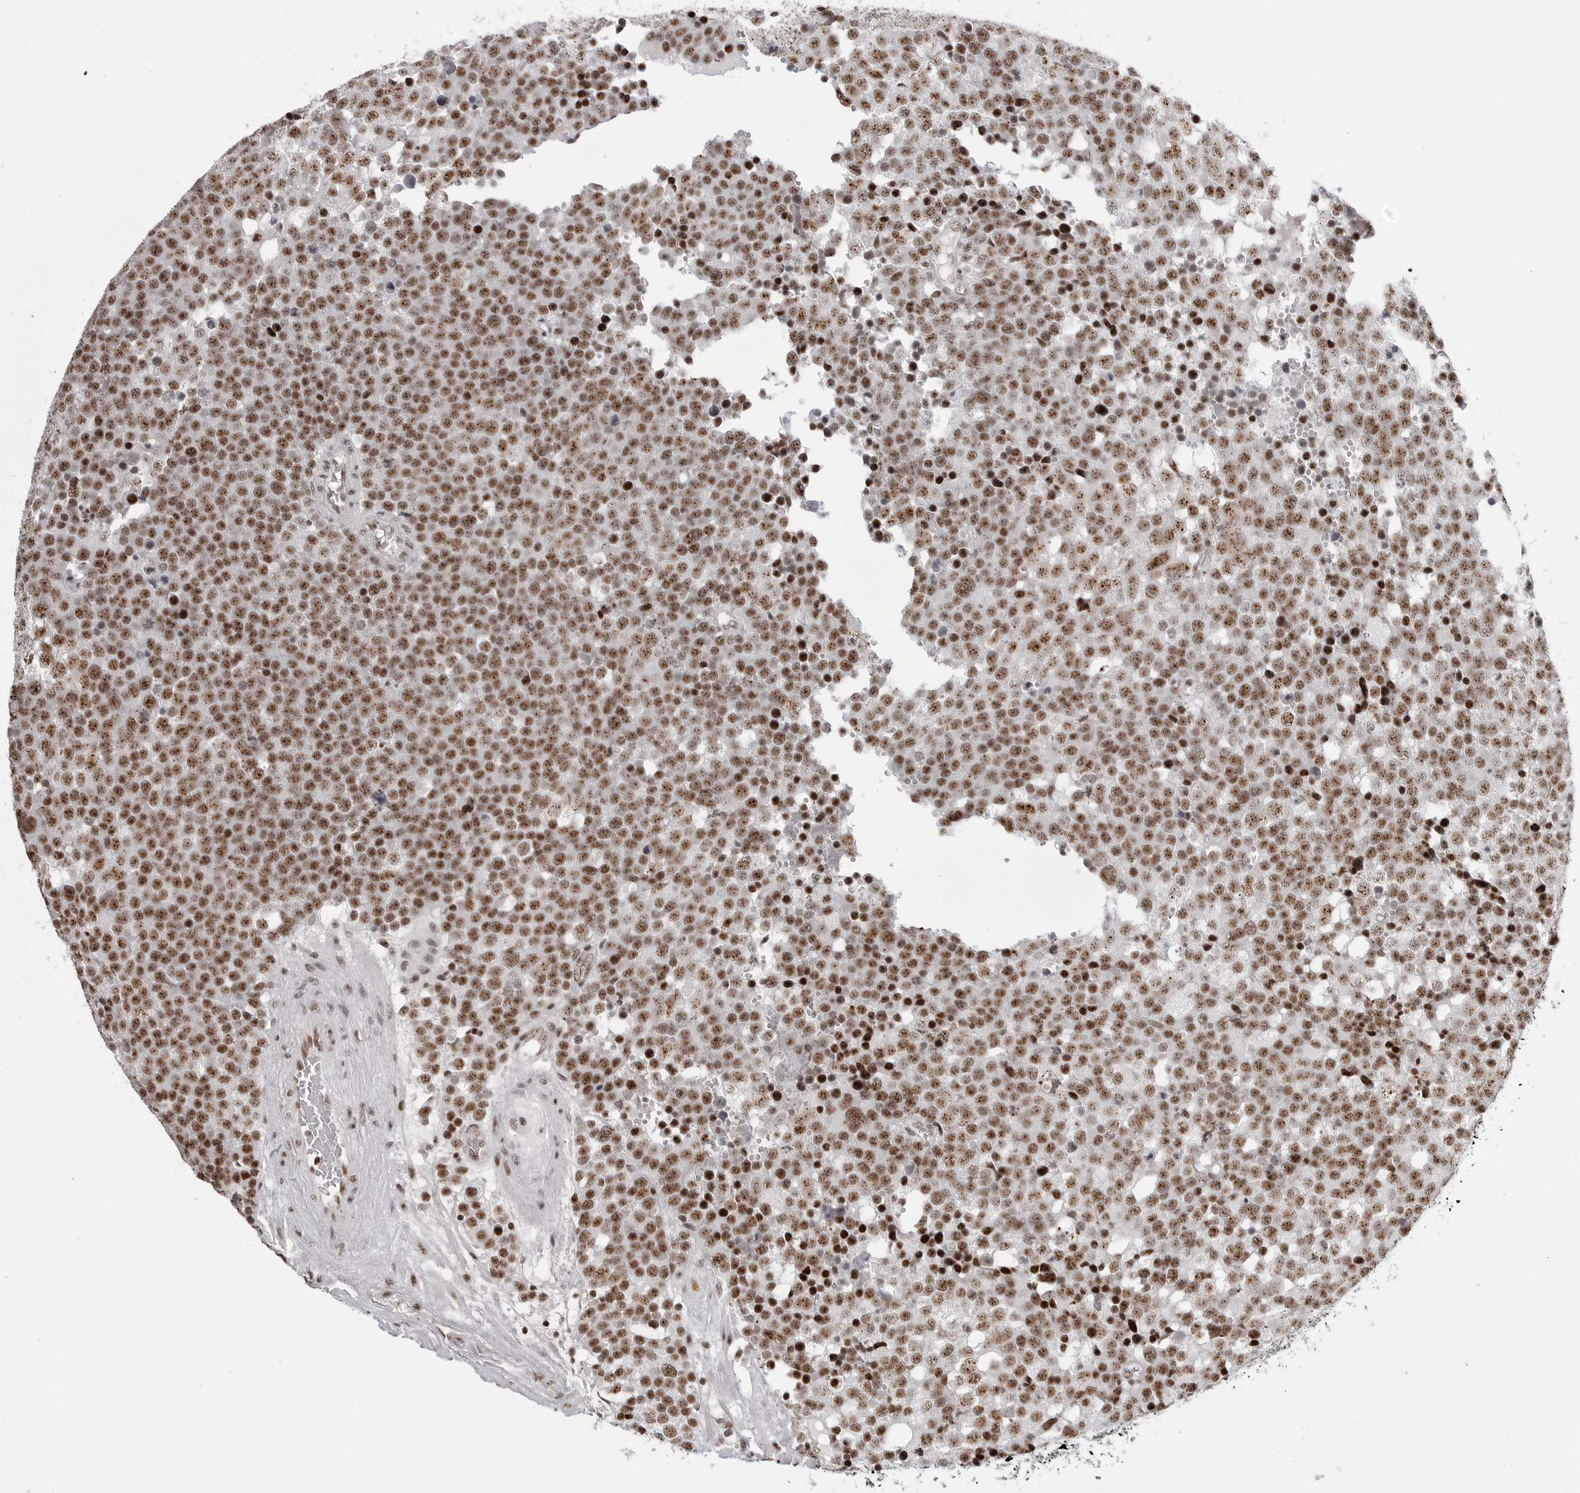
{"staining": {"intensity": "moderate", "quantity": ">75%", "location": "nuclear"}, "tissue": "testis cancer", "cell_type": "Tumor cells", "image_type": "cancer", "snomed": [{"axis": "morphology", "description": "Seminoma, NOS"}, {"axis": "topography", "description": "Testis"}], "caption": "Human testis cancer (seminoma) stained with a protein marker demonstrates moderate staining in tumor cells.", "gene": "WRAP53", "patient": {"sex": "male", "age": 71}}